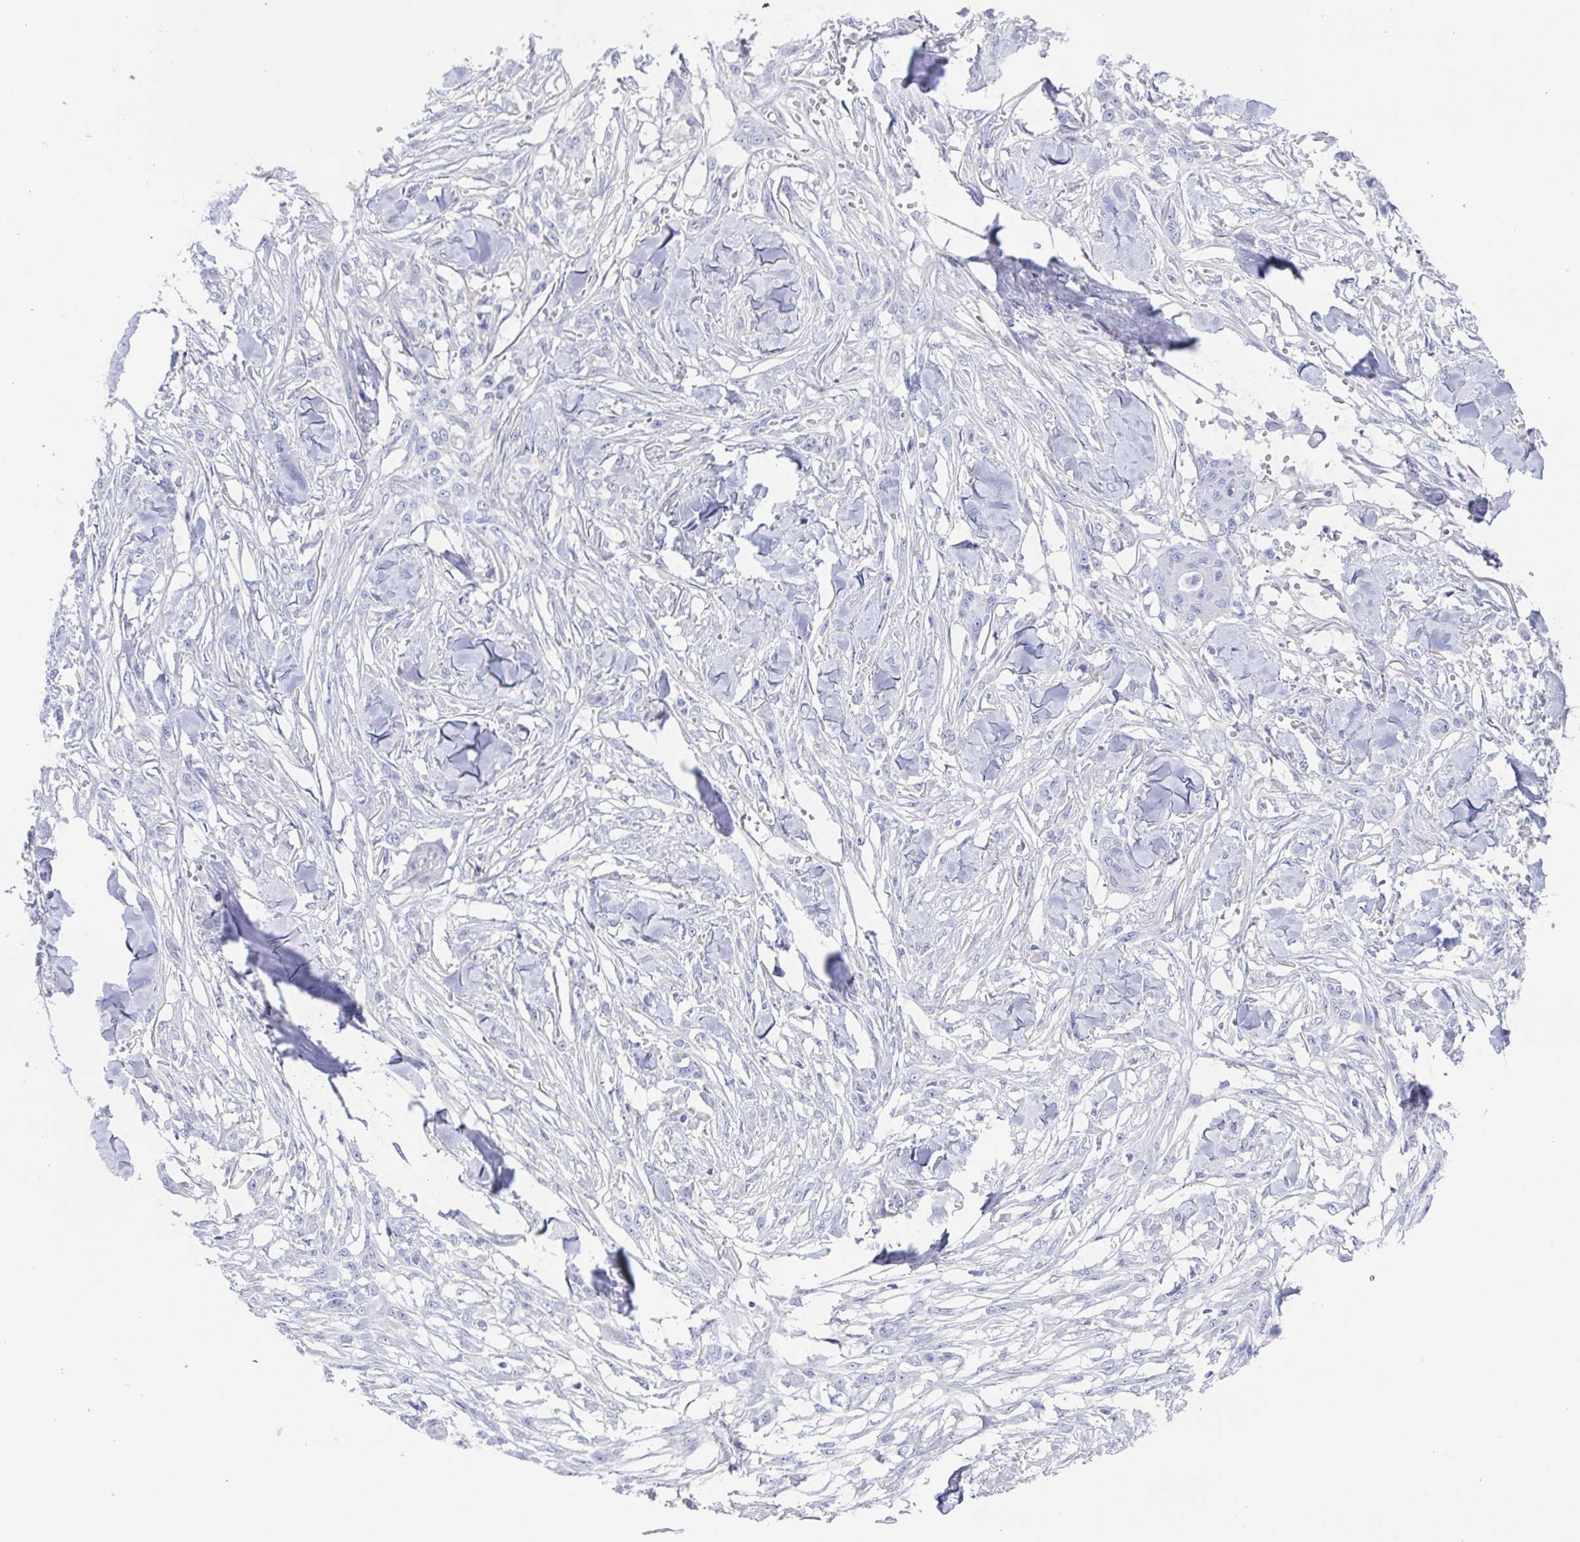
{"staining": {"intensity": "negative", "quantity": "none", "location": "none"}, "tissue": "skin cancer", "cell_type": "Tumor cells", "image_type": "cancer", "snomed": [{"axis": "morphology", "description": "Squamous cell carcinoma, NOS"}, {"axis": "topography", "description": "Skin"}], "caption": "The image exhibits no significant staining in tumor cells of skin cancer (squamous cell carcinoma).", "gene": "MUCL3", "patient": {"sex": "female", "age": 59}}